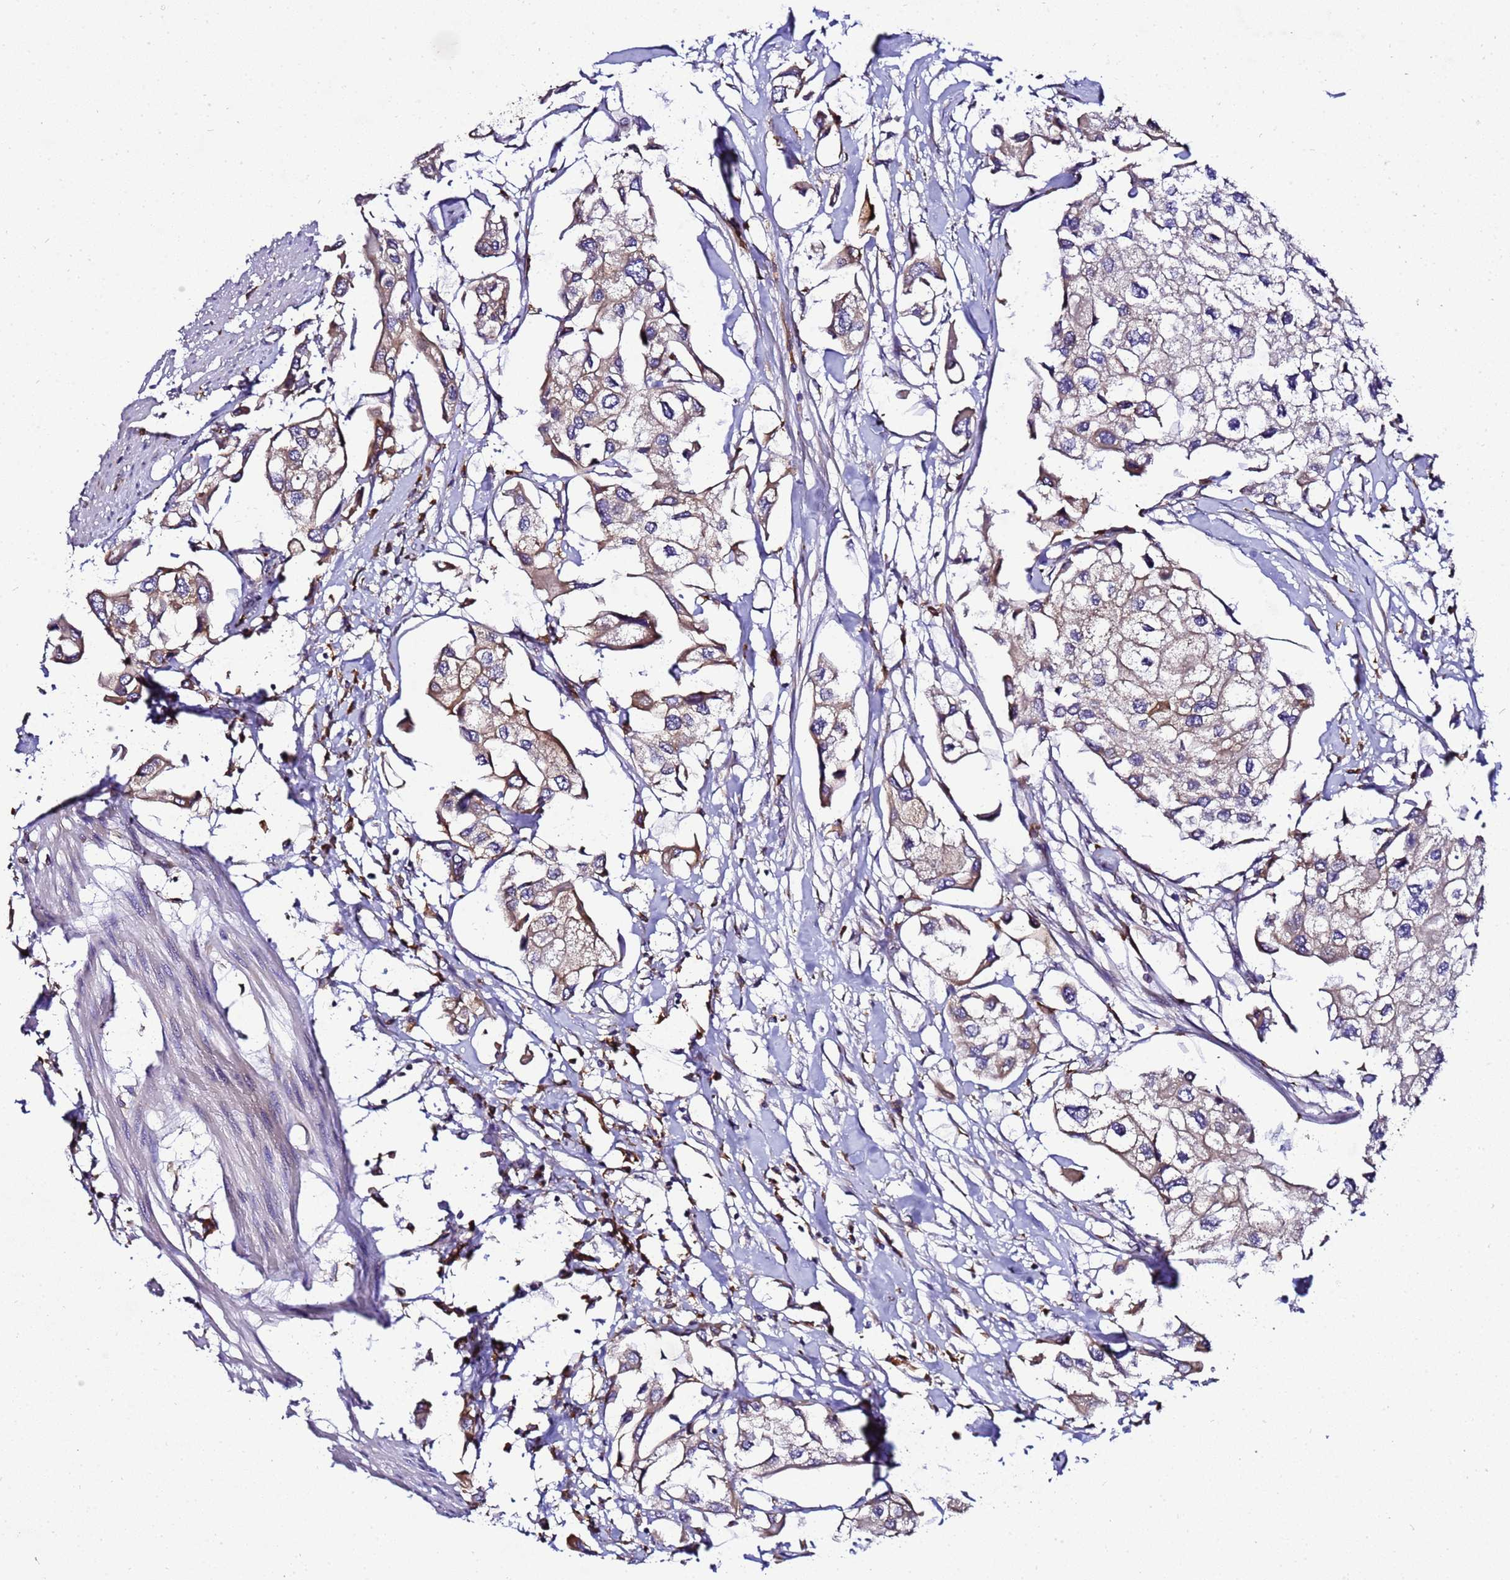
{"staining": {"intensity": "weak", "quantity": ">75%", "location": "cytoplasmic/membranous"}, "tissue": "urothelial cancer", "cell_type": "Tumor cells", "image_type": "cancer", "snomed": [{"axis": "morphology", "description": "Urothelial carcinoma, High grade"}, {"axis": "topography", "description": "Urinary bladder"}], "caption": "Immunohistochemical staining of human urothelial cancer reveals weak cytoplasmic/membranous protein staining in about >75% of tumor cells.", "gene": "ADPGK", "patient": {"sex": "male", "age": 64}}